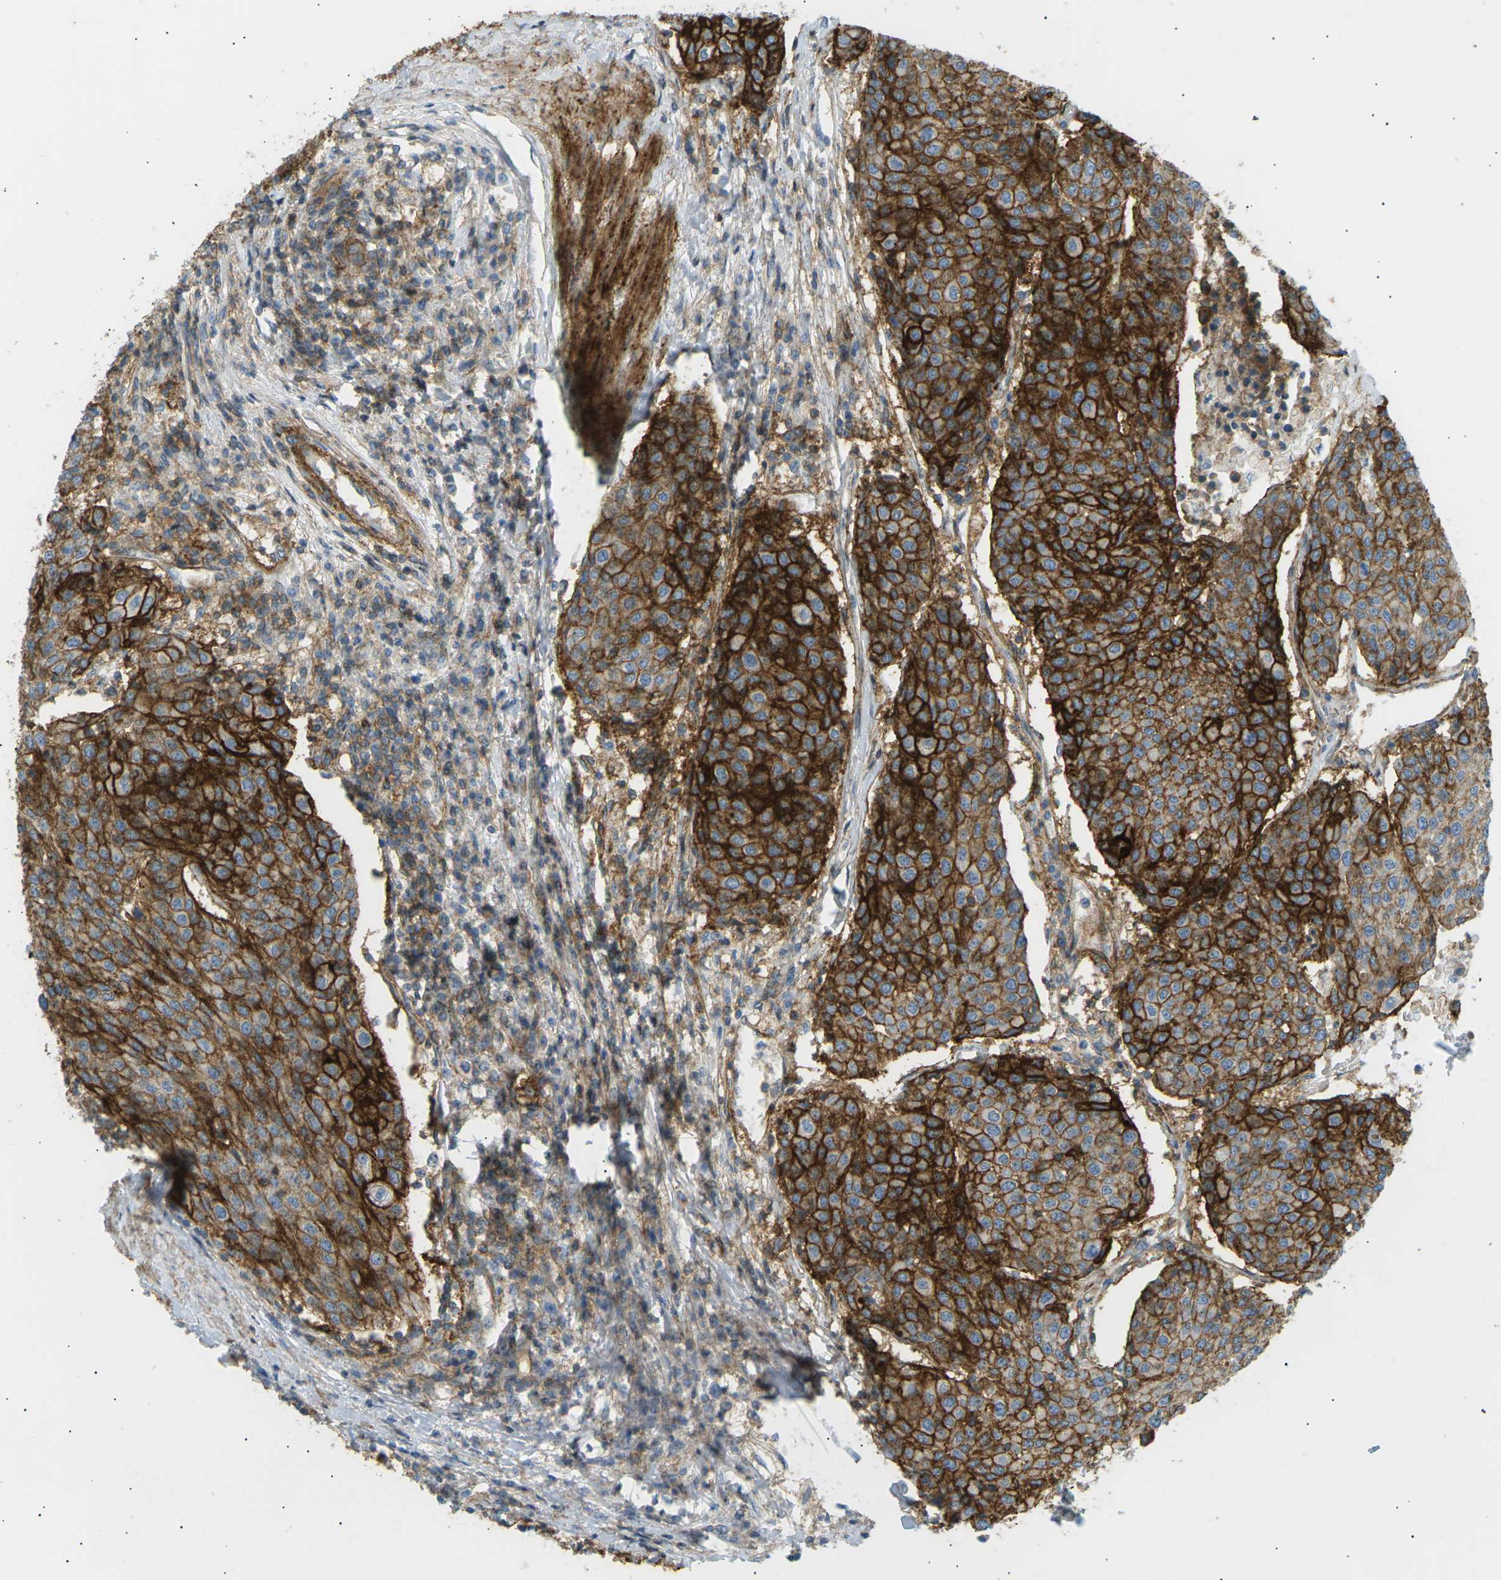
{"staining": {"intensity": "strong", "quantity": ">75%", "location": "cytoplasmic/membranous"}, "tissue": "urothelial cancer", "cell_type": "Tumor cells", "image_type": "cancer", "snomed": [{"axis": "morphology", "description": "Urothelial carcinoma, High grade"}, {"axis": "topography", "description": "Urinary bladder"}], "caption": "DAB immunohistochemical staining of high-grade urothelial carcinoma displays strong cytoplasmic/membranous protein staining in about >75% of tumor cells.", "gene": "ATP2B4", "patient": {"sex": "female", "age": 85}}